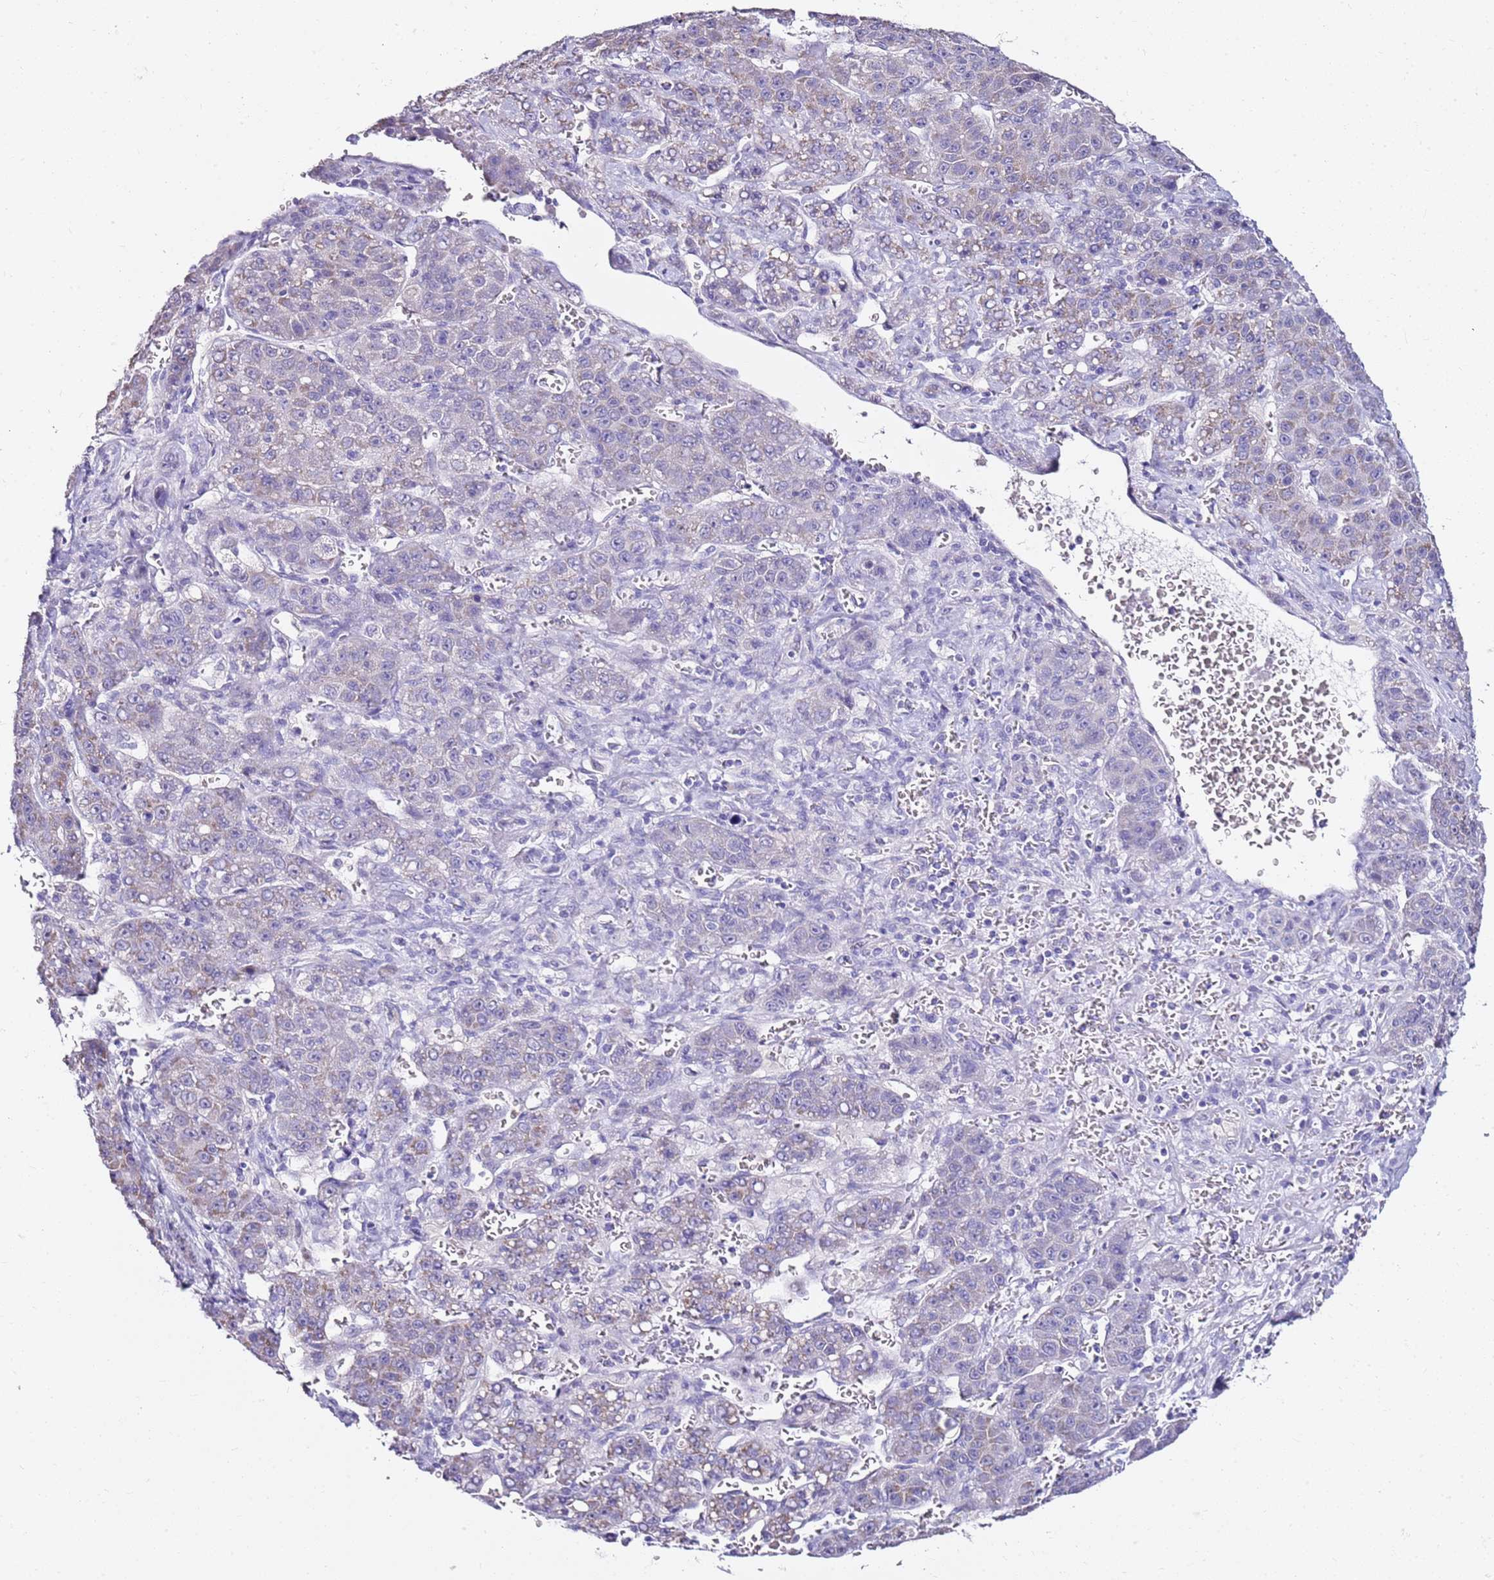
{"staining": {"intensity": "weak", "quantity": "<25%", "location": "cytoplasmic/membranous"}, "tissue": "liver cancer", "cell_type": "Tumor cells", "image_type": "cancer", "snomed": [{"axis": "morphology", "description": "Carcinoma, Hepatocellular, NOS"}, {"axis": "topography", "description": "Liver"}], "caption": "Immunohistochemistry (IHC) of human liver cancer (hepatocellular carcinoma) exhibits no positivity in tumor cells.", "gene": "MYBPC3", "patient": {"sex": "female", "age": 53}}